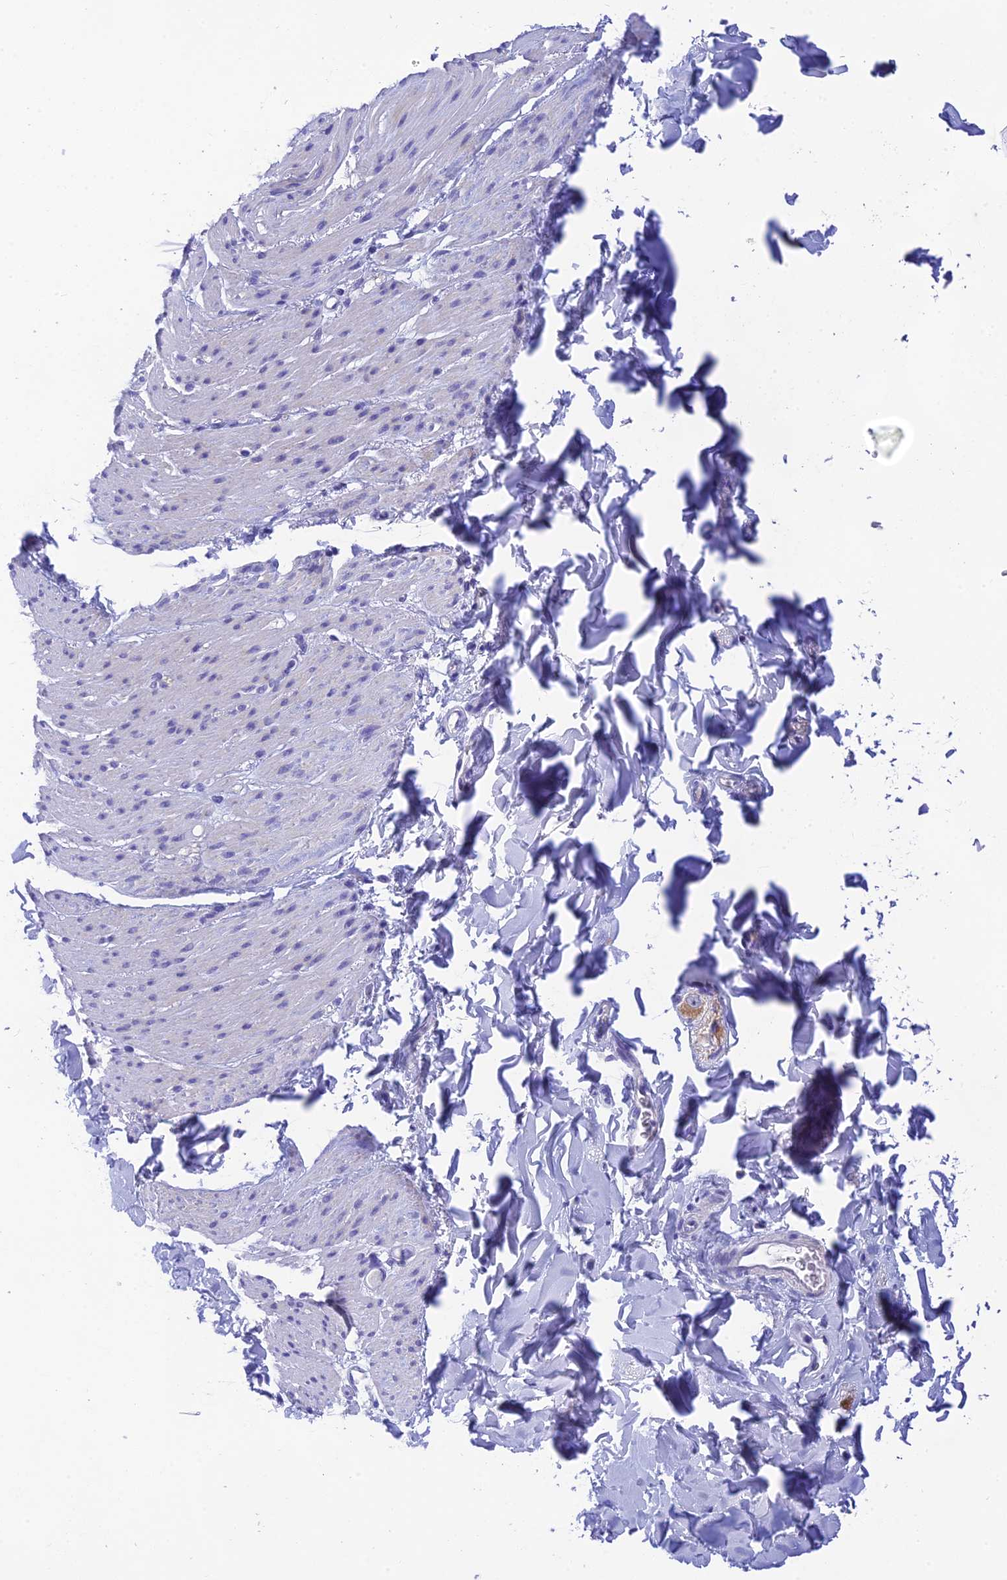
{"staining": {"intensity": "negative", "quantity": "none", "location": "none"}, "tissue": "smooth muscle", "cell_type": "Smooth muscle cells", "image_type": "normal", "snomed": [{"axis": "morphology", "description": "Normal tissue, NOS"}, {"axis": "topography", "description": "Colon"}, {"axis": "topography", "description": "Peripheral nerve tissue"}], "caption": "Immunohistochemistry photomicrograph of unremarkable smooth muscle stained for a protein (brown), which exhibits no expression in smooth muscle cells.", "gene": "KDELR3", "patient": {"sex": "female", "age": 61}}